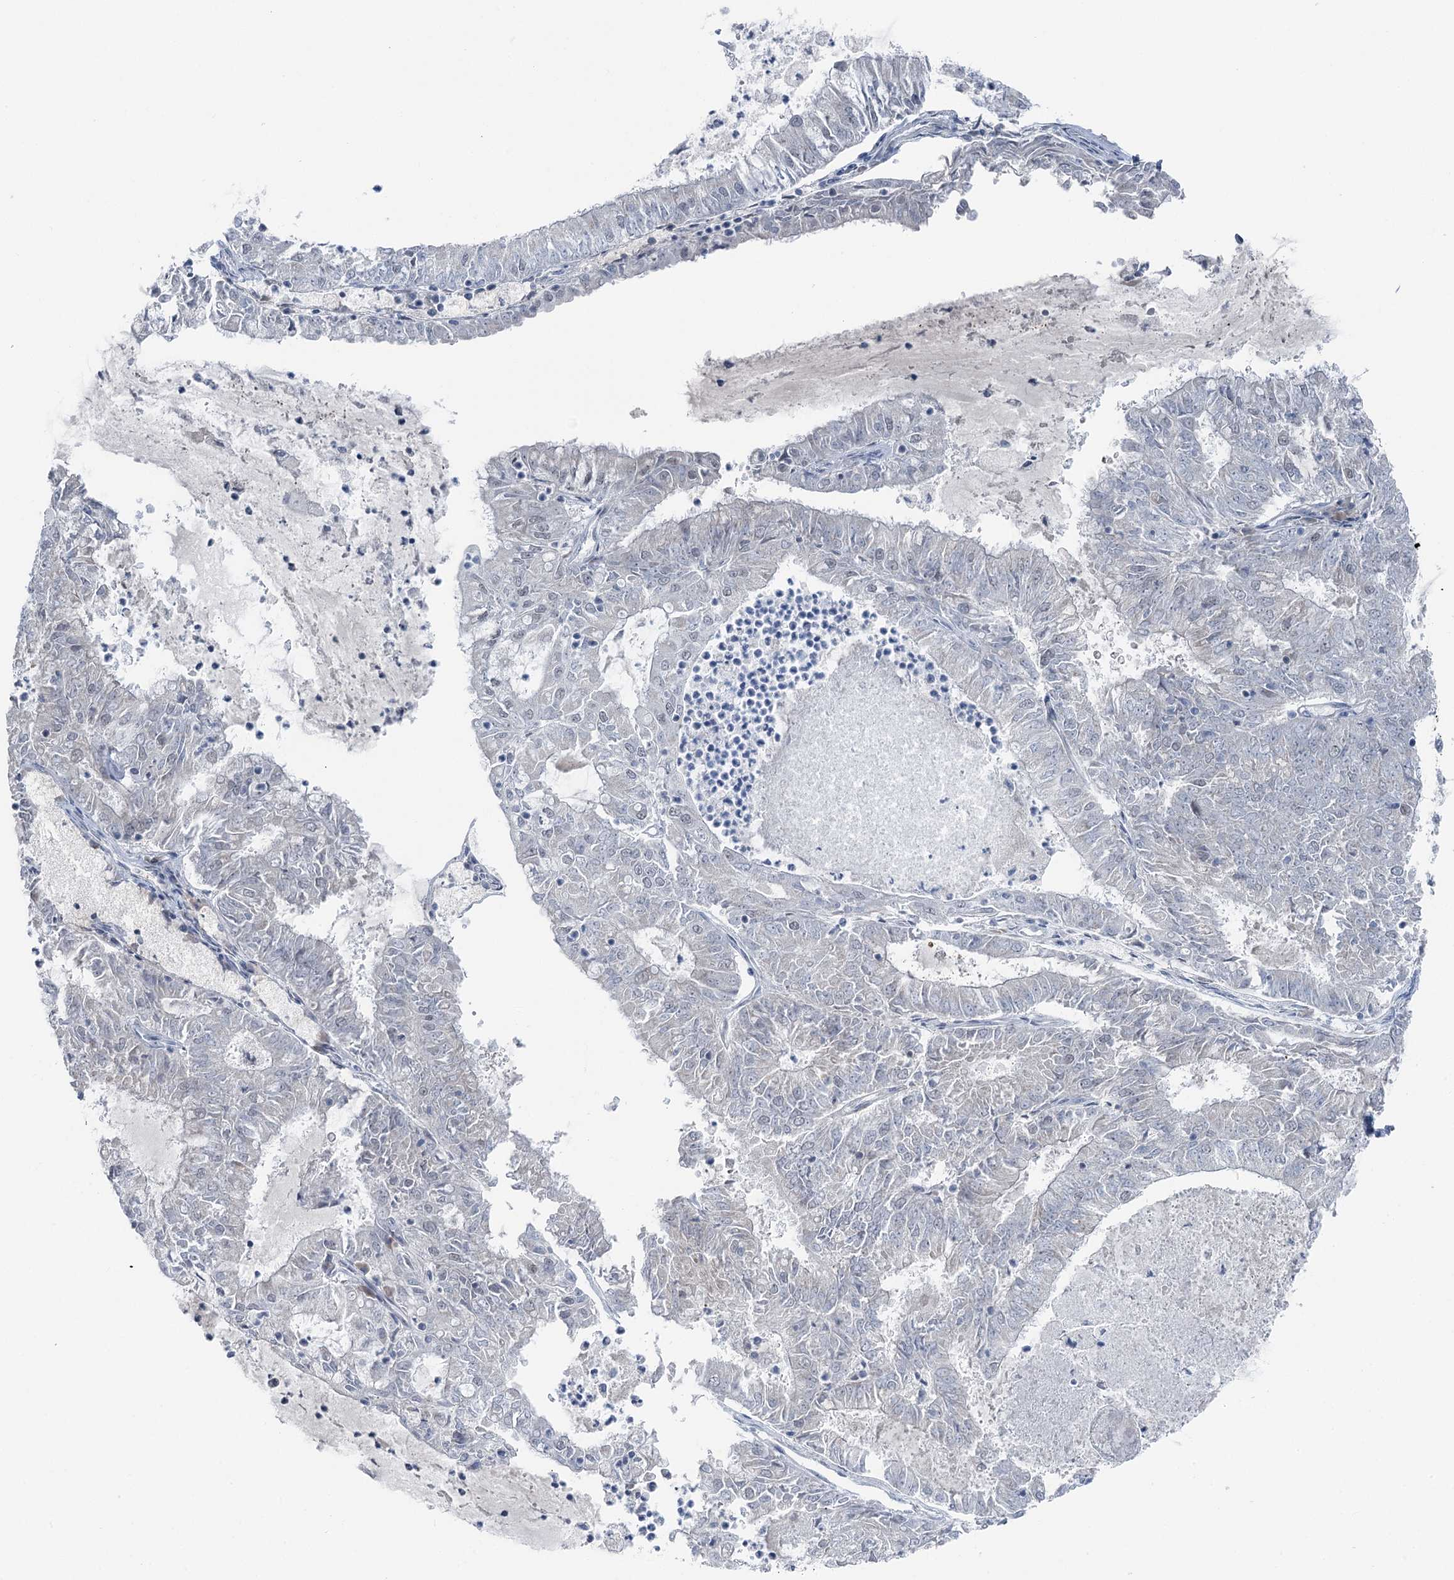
{"staining": {"intensity": "negative", "quantity": "none", "location": "none"}, "tissue": "endometrial cancer", "cell_type": "Tumor cells", "image_type": "cancer", "snomed": [{"axis": "morphology", "description": "Adenocarcinoma, NOS"}, {"axis": "topography", "description": "Endometrium"}], "caption": "The image displays no staining of tumor cells in endometrial cancer.", "gene": "STEEP1", "patient": {"sex": "female", "age": 57}}